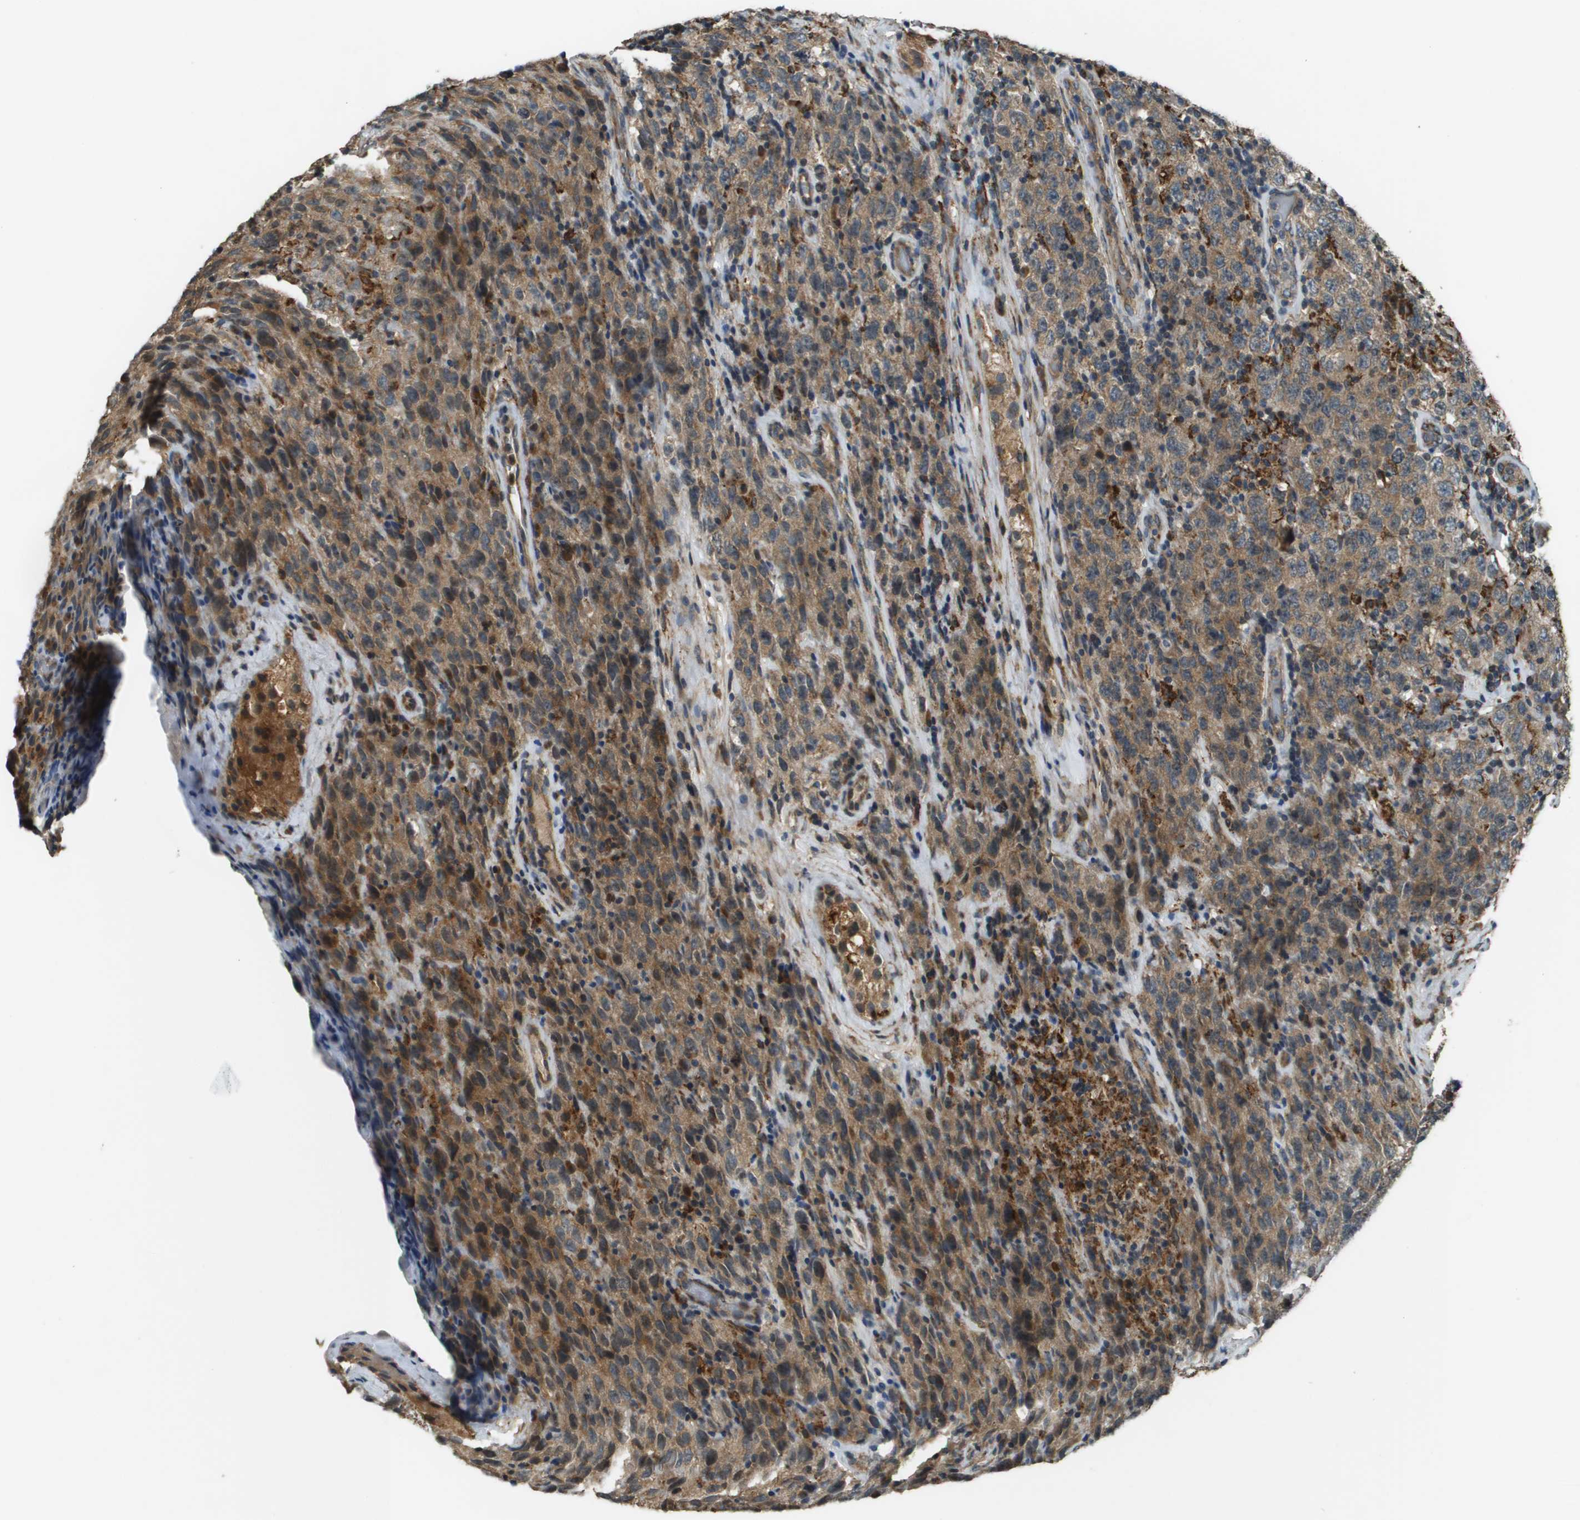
{"staining": {"intensity": "moderate", "quantity": ">75%", "location": "cytoplasmic/membranous"}, "tissue": "testis cancer", "cell_type": "Tumor cells", "image_type": "cancer", "snomed": [{"axis": "morphology", "description": "Seminoma, NOS"}, {"axis": "topography", "description": "Testis"}], "caption": "A brown stain labels moderate cytoplasmic/membranous staining of a protein in testis cancer (seminoma) tumor cells.", "gene": "CDKN2C", "patient": {"sex": "male", "age": 52}}